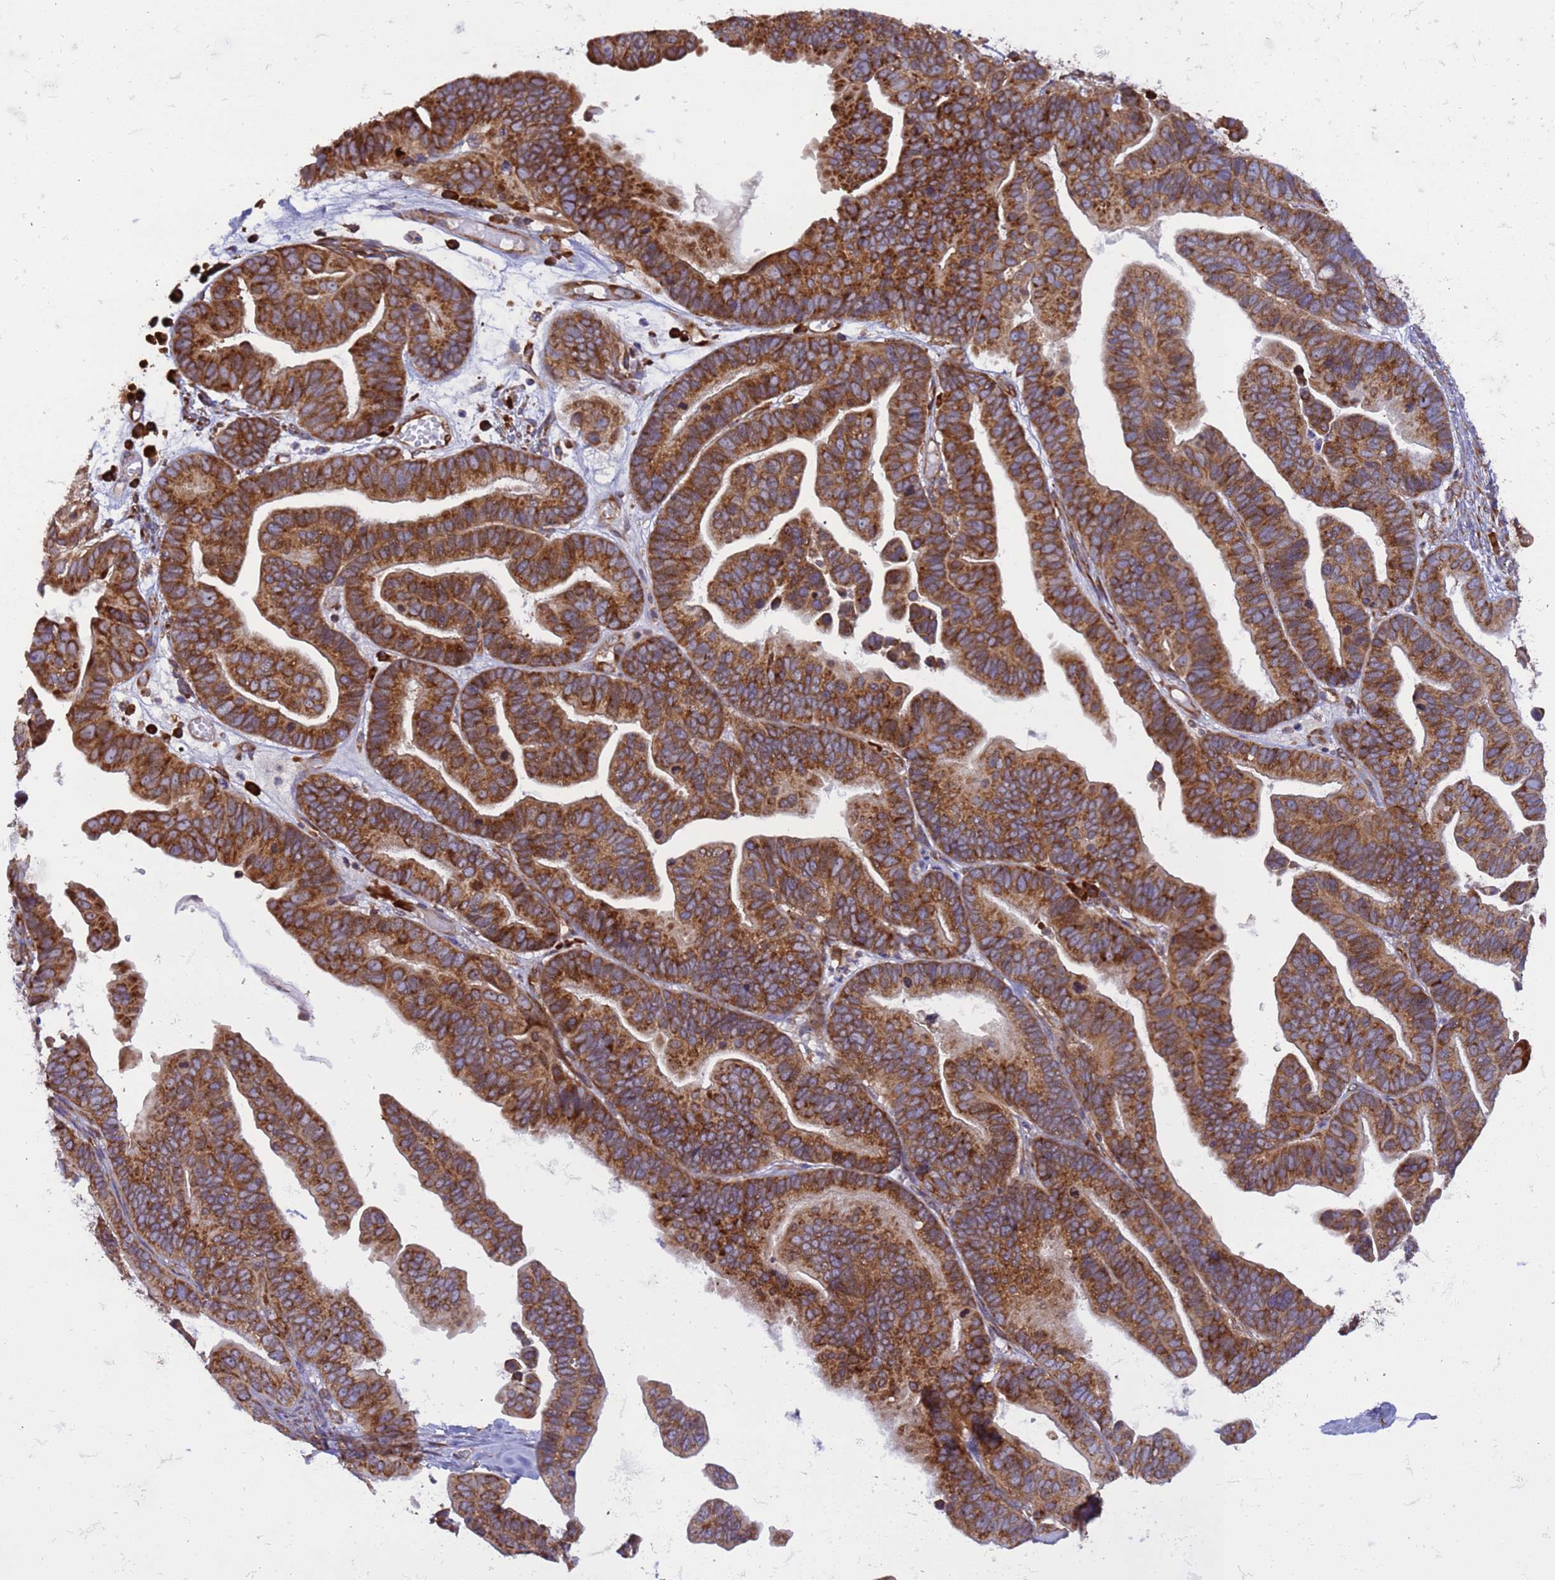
{"staining": {"intensity": "strong", "quantity": ">75%", "location": "cytoplasmic/membranous"}, "tissue": "ovarian cancer", "cell_type": "Tumor cells", "image_type": "cancer", "snomed": [{"axis": "morphology", "description": "Cystadenocarcinoma, serous, NOS"}, {"axis": "topography", "description": "Ovary"}], "caption": "Serous cystadenocarcinoma (ovarian) stained for a protein (brown) demonstrates strong cytoplasmic/membranous positive staining in about >75% of tumor cells.", "gene": "RPL36", "patient": {"sex": "female", "age": 56}}